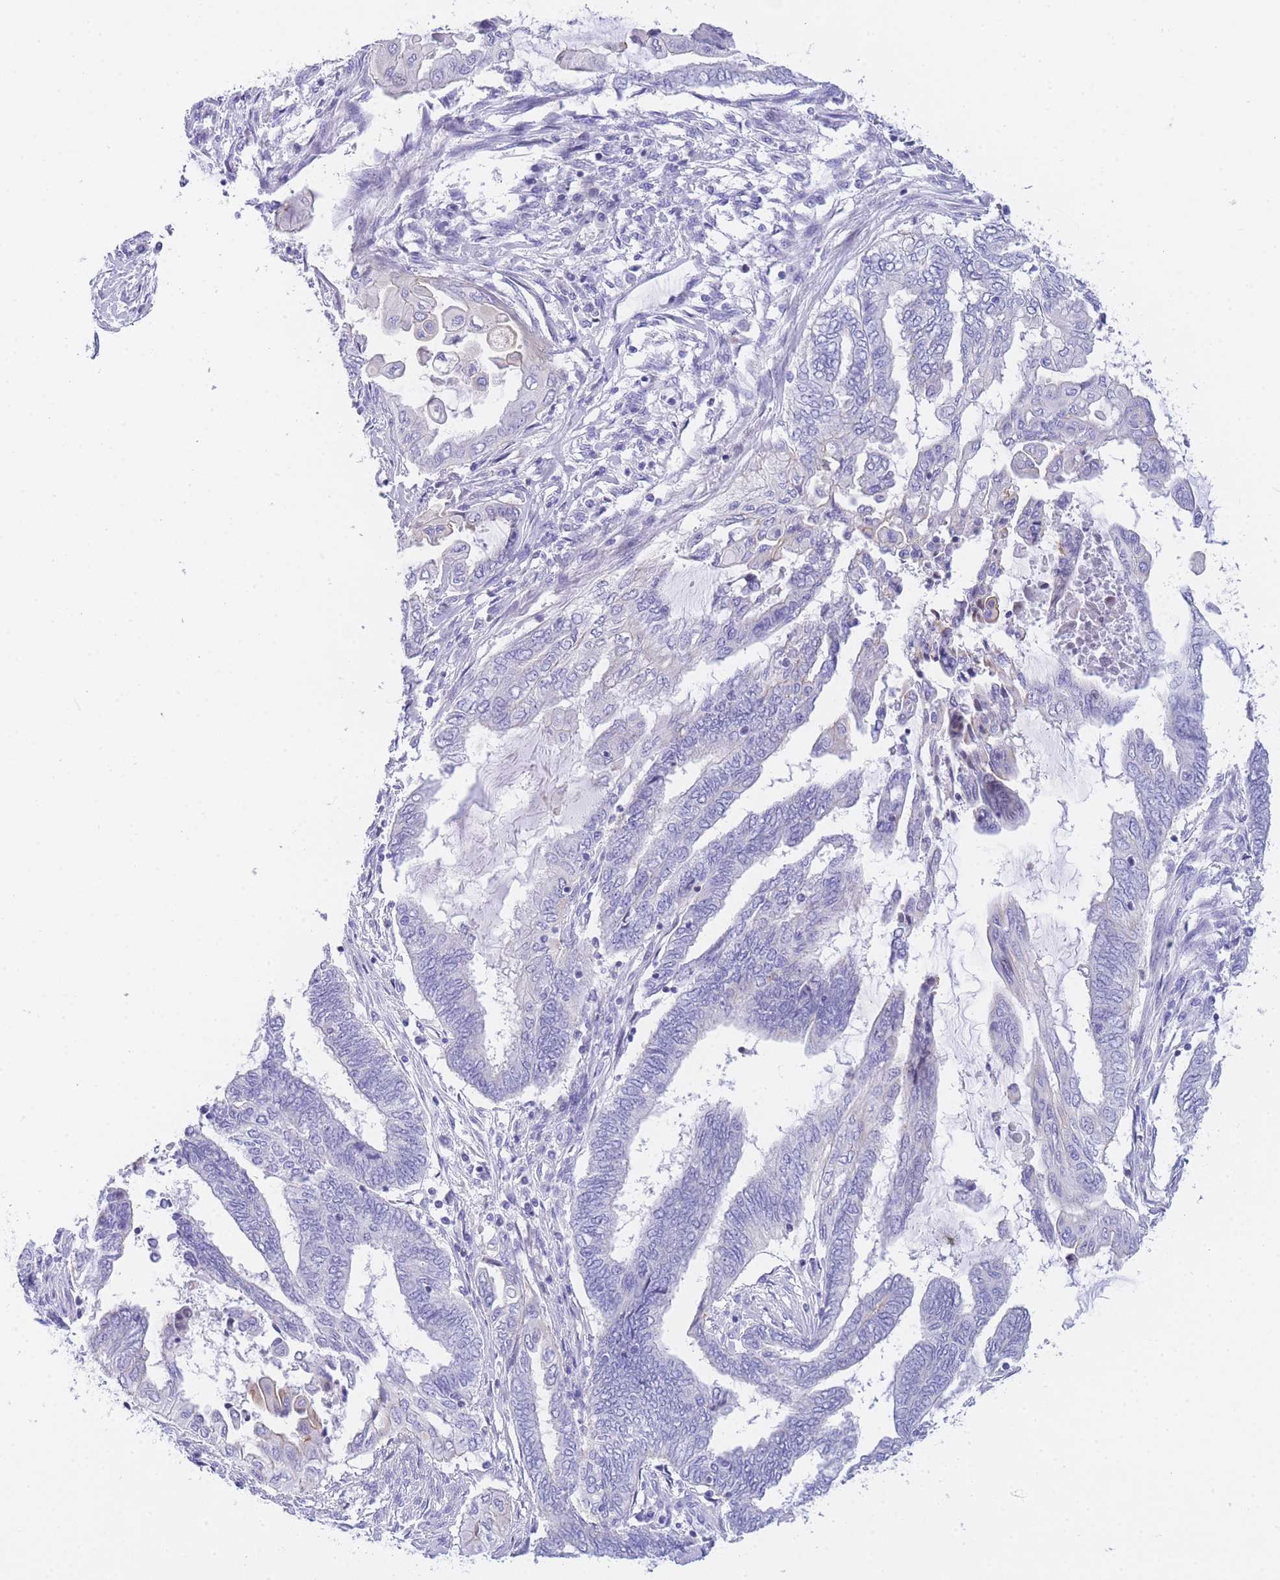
{"staining": {"intensity": "negative", "quantity": "none", "location": "none"}, "tissue": "endometrial cancer", "cell_type": "Tumor cells", "image_type": "cancer", "snomed": [{"axis": "morphology", "description": "Adenocarcinoma, NOS"}, {"axis": "topography", "description": "Uterus"}, {"axis": "topography", "description": "Endometrium"}], "caption": "An image of human adenocarcinoma (endometrial) is negative for staining in tumor cells.", "gene": "TIFAB", "patient": {"sex": "female", "age": 70}}